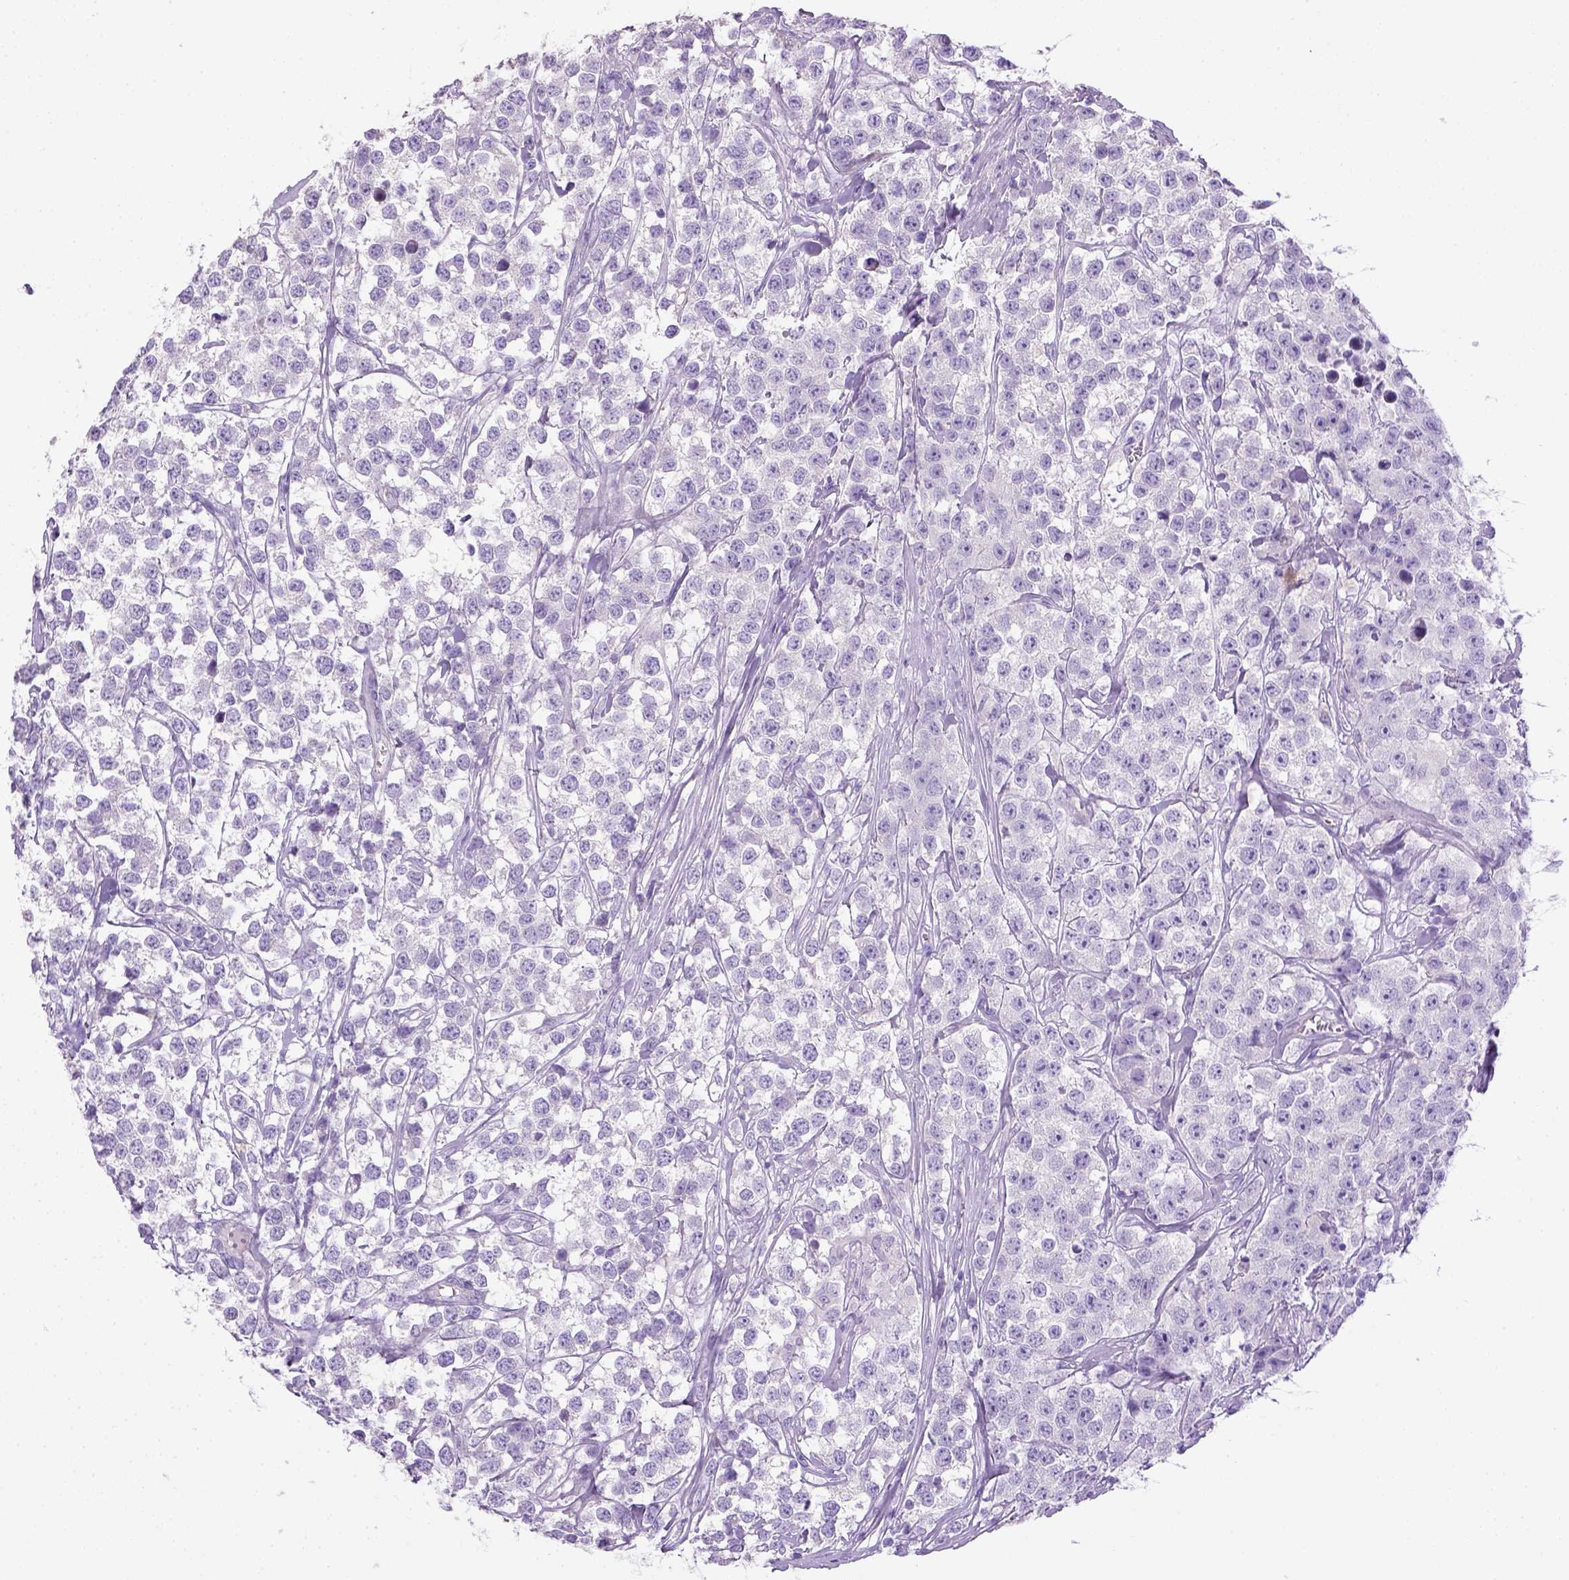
{"staining": {"intensity": "negative", "quantity": "none", "location": "none"}, "tissue": "testis cancer", "cell_type": "Tumor cells", "image_type": "cancer", "snomed": [{"axis": "morphology", "description": "Seminoma, NOS"}, {"axis": "topography", "description": "Testis"}], "caption": "This is an immunohistochemistry (IHC) photomicrograph of human testis cancer (seminoma). There is no staining in tumor cells.", "gene": "KRT71", "patient": {"sex": "male", "age": 59}}